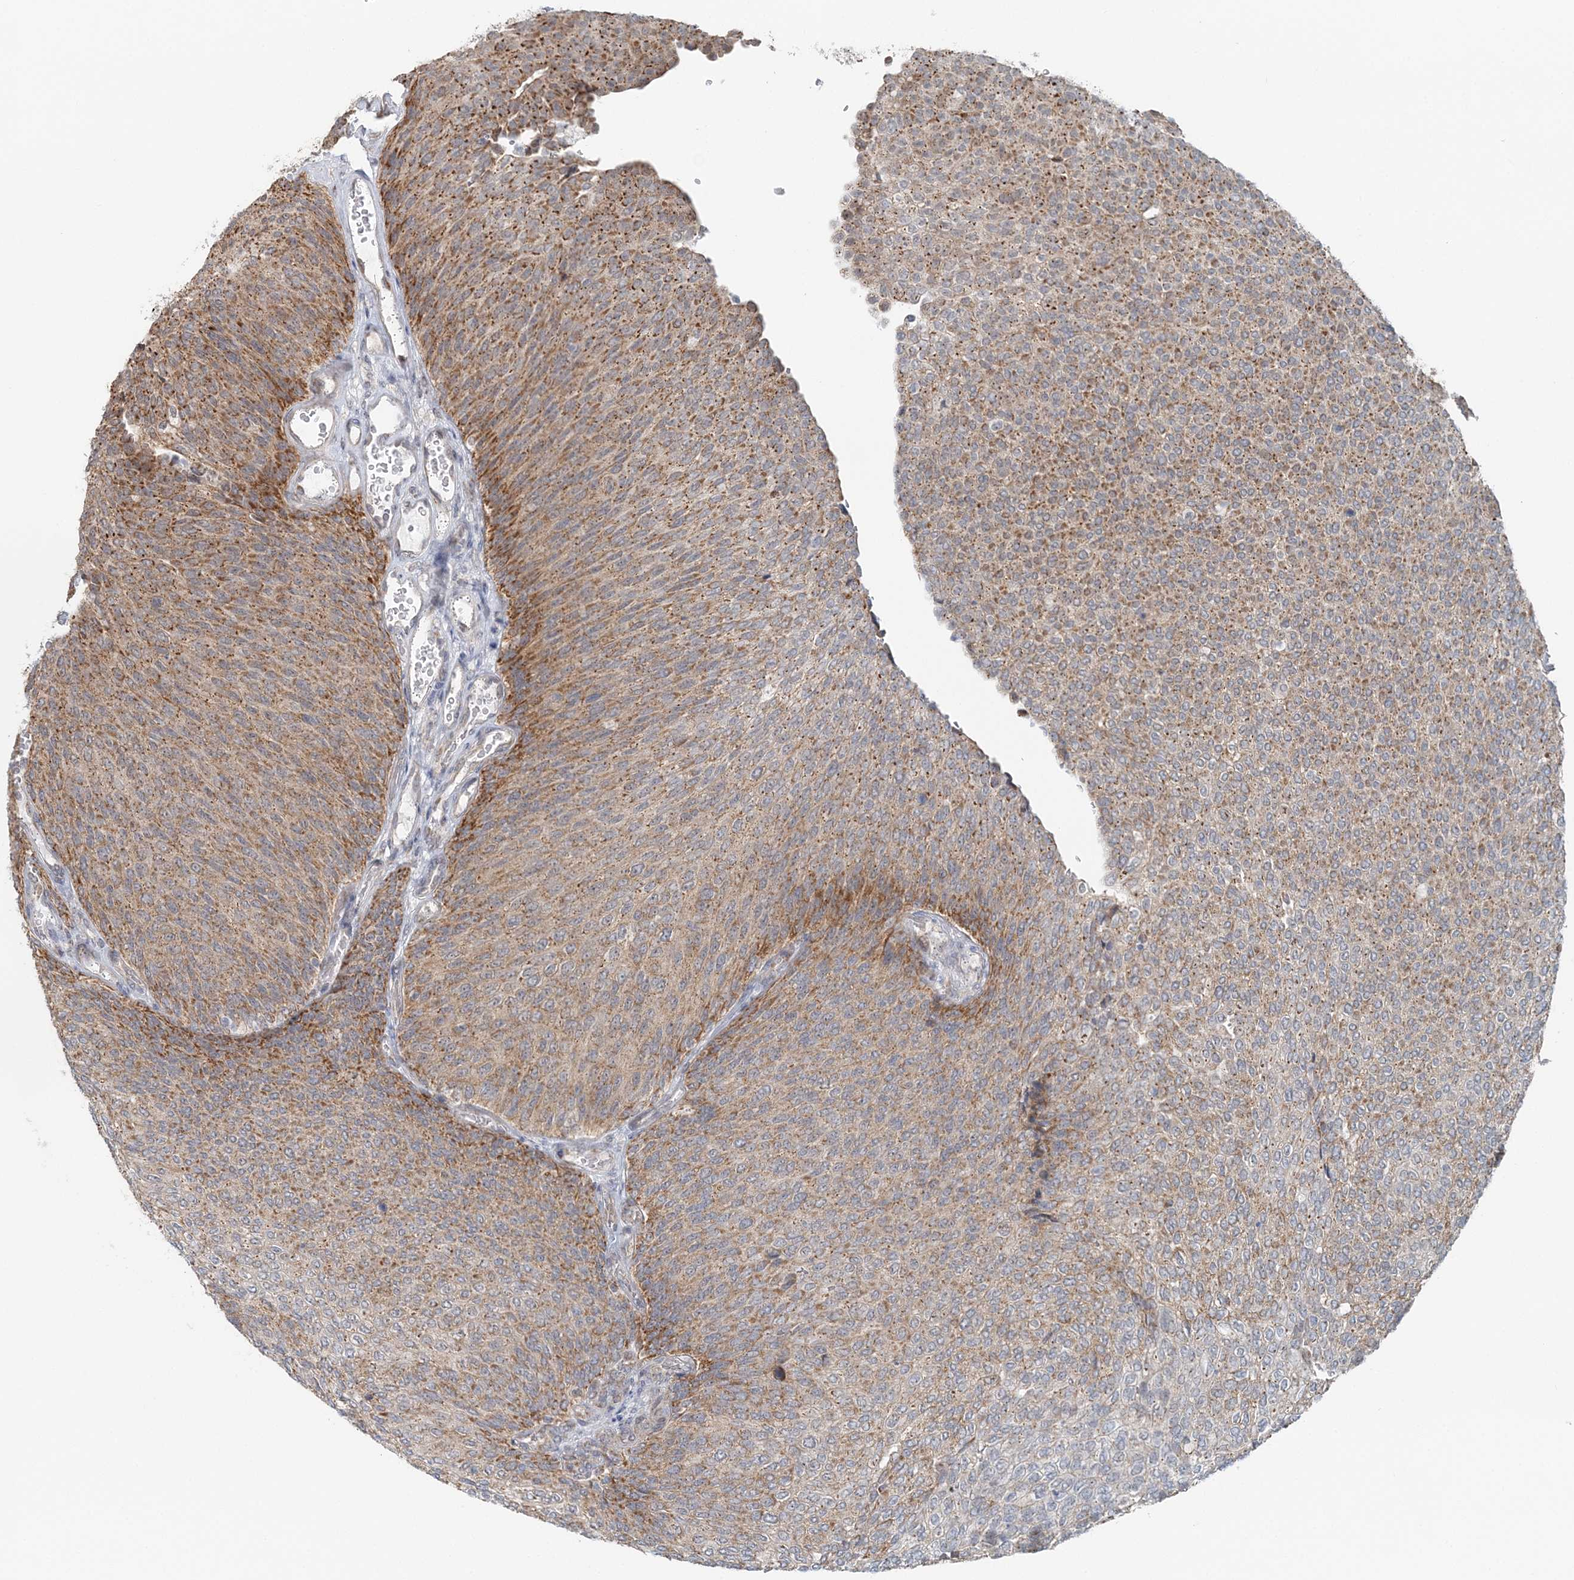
{"staining": {"intensity": "moderate", "quantity": ">75%", "location": "cytoplasmic/membranous"}, "tissue": "urothelial cancer", "cell_type": "Tumor cells", "image_type": "cancer", "snomed": [{"axis": "morphology", "description": "Urothelial carcinoma, Low grade"}, {"axis": "topography", "description": "Urinary bladder"}], "caption": "Brown immunohistochemical staining in low-grade urothelial carcinoma reveals moderate cytoplasmic/membranous staining in about >75% of tumor cells. The staining is performed using DAB (3,3'-diaminobenzidine) brown chromogen to label protein expression. The nuclei are counter-stained blue using hematoxylin.", "gene": "RNF150", "patient": {"sex": "female", "age": 79}}